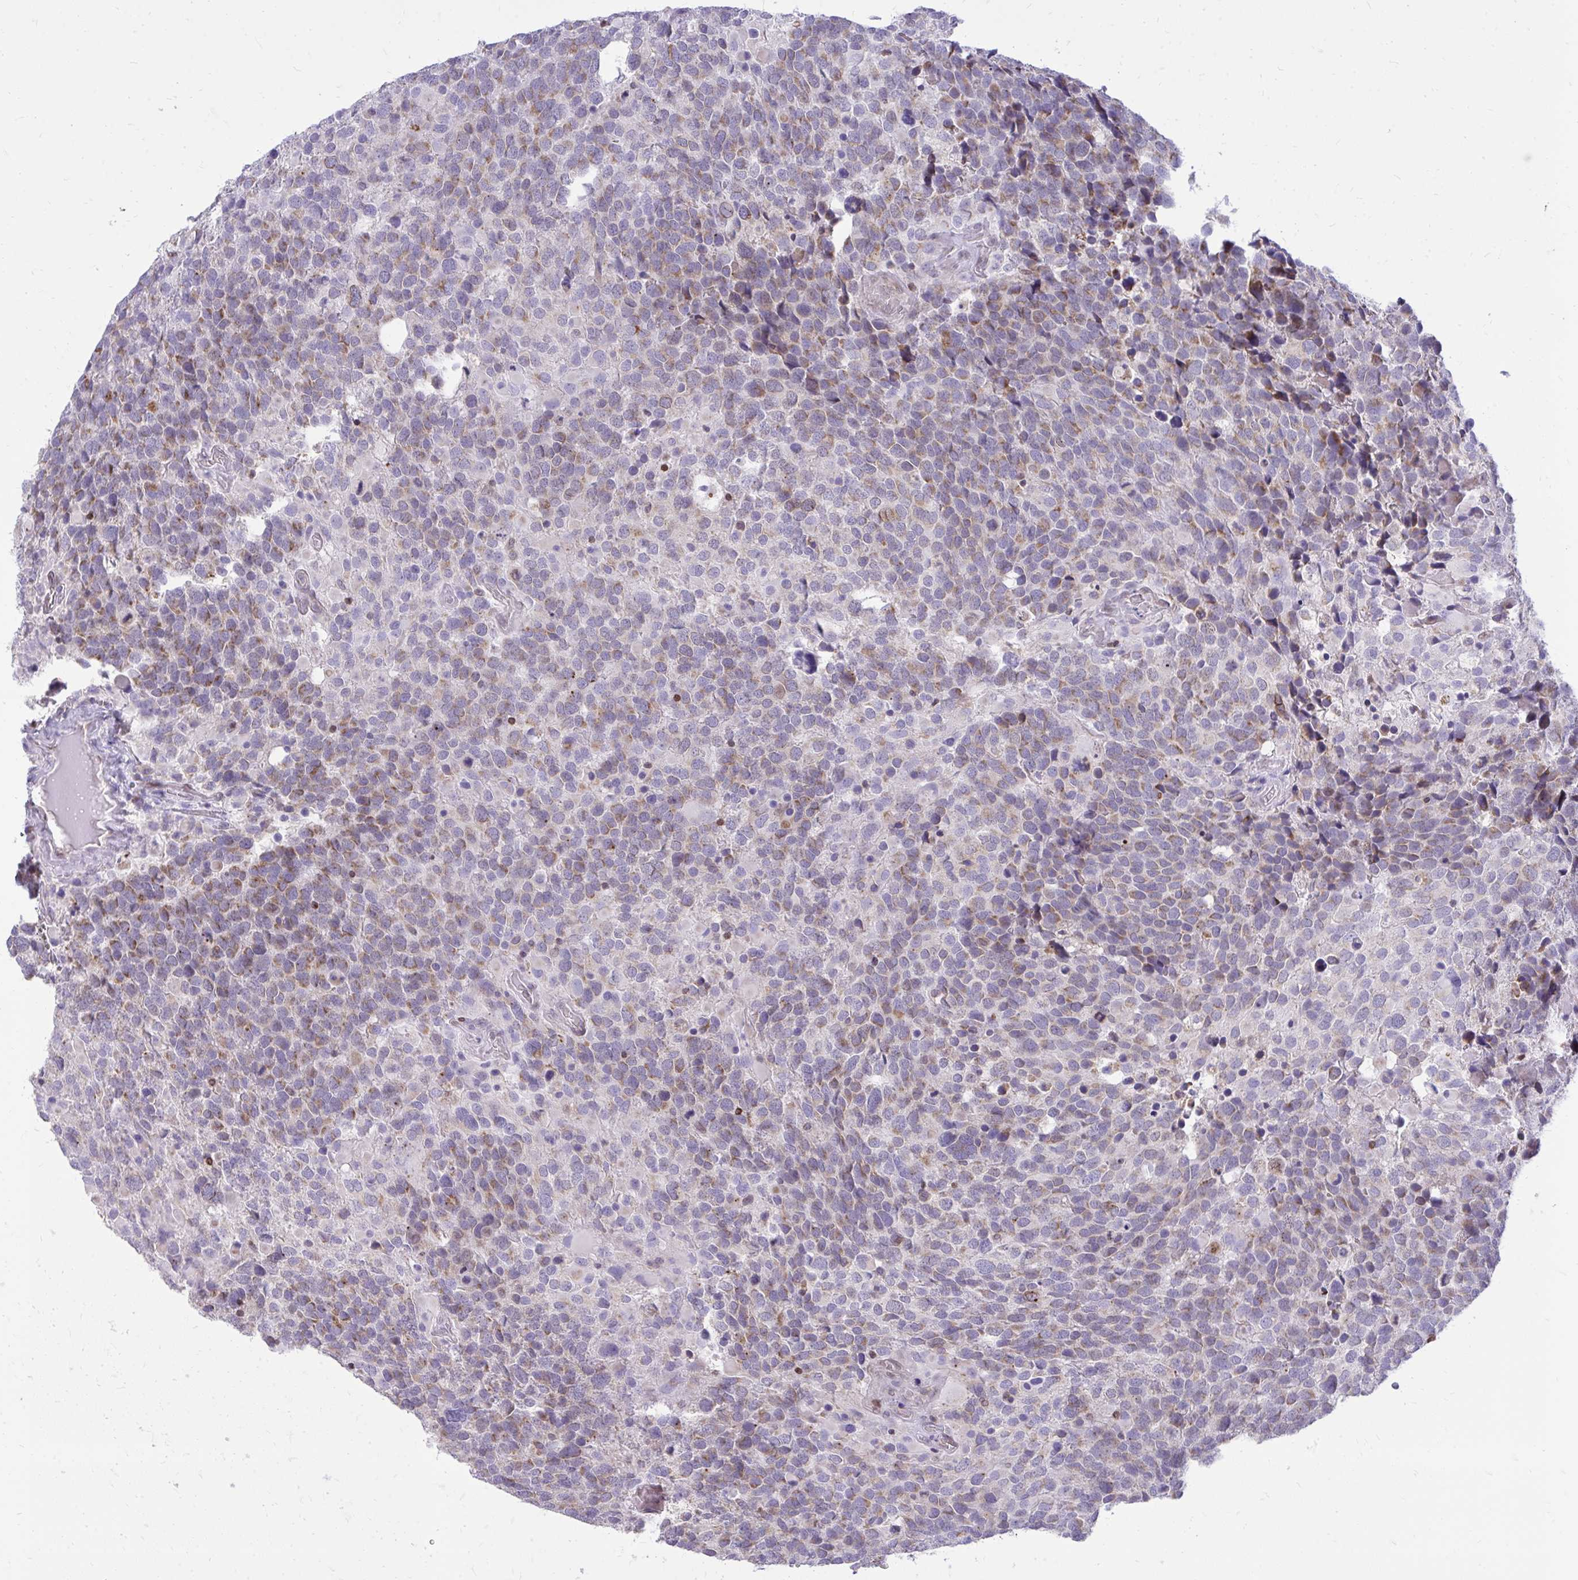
{"staining": {"intensity": "weak", "quantity": "25%-75%", "location": "cytoplasmic/membranous"}, "tissue": "glioma", "cell_type": "Tumor cells", "image_type": "cancer", "snomed": [{"axis": "morphology", "description": "Glioma, malignant, High grade"}, {"axis": "topography", "description": "Brain"}], "caption": "Immunohistochemical staining of human malignant glioma (high-grade) exhibits weak cytoplasmic/membranous protein expression in about 25%-75% of tumor cells.", "gene": "RPS6KA2", "patient": {"sex": "female", "age": 40}}